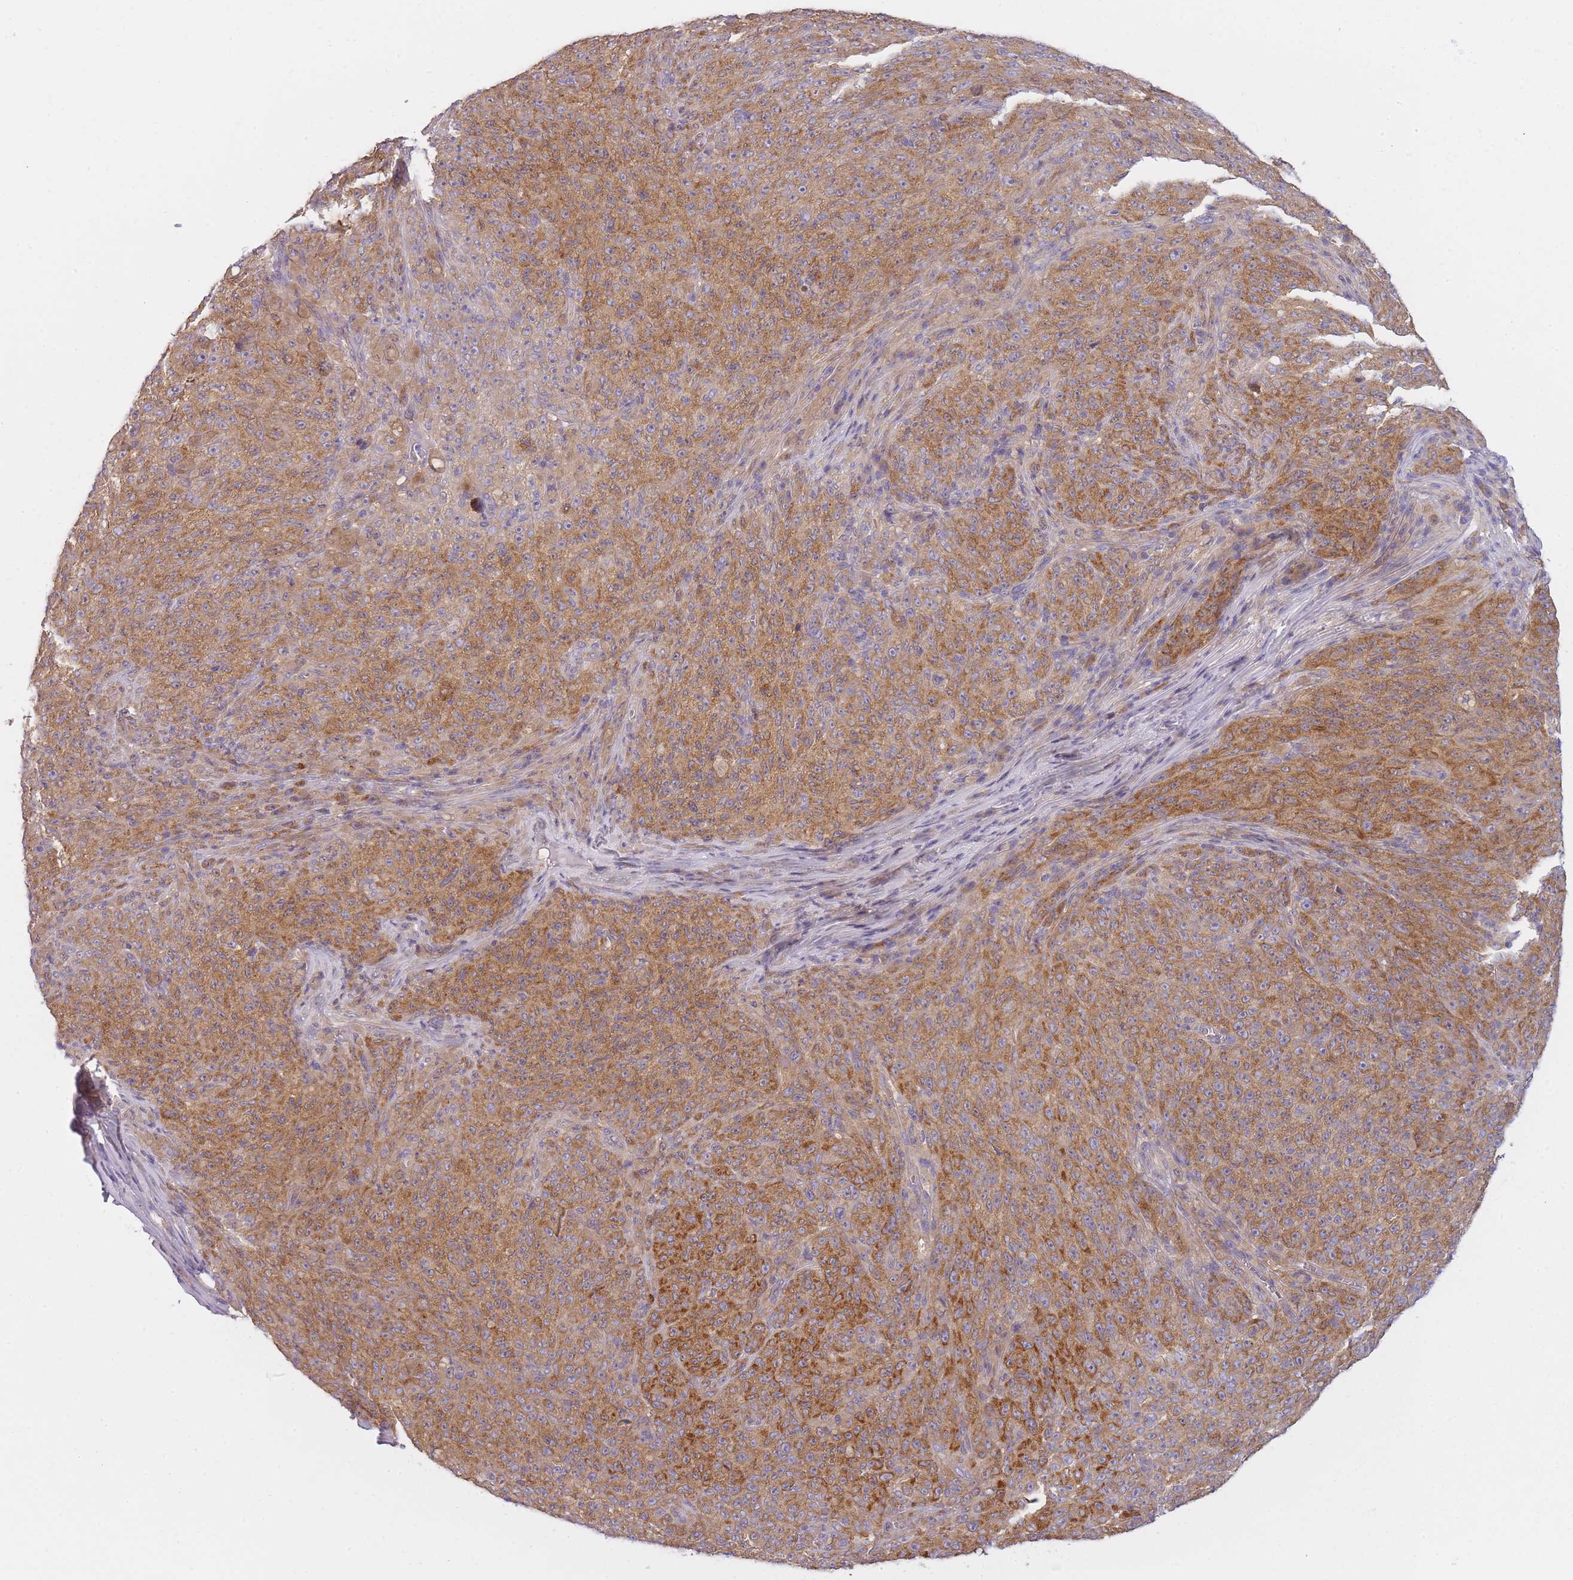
{"staining": {"intensity": "moderate", "quantity": ">75%", "location": "cytoplasmic/membranous"}, "tissue": "melanoma", "cell_type": "Tumor cells", "image_type": "cancer", "snomed": [{"axis": "morphology", "description": "Malignant melanoma, NOS"}, {"axis": "topography", "description": "Skin"}], "caption": "Brown immunohistochemical staining in malignant melanoma reveals moderate cytoplasmic/membranous staining in approximately >75% of tumor cells.", "gene": "AP3M2", "patient": {"sex": "female", "age": 82}}